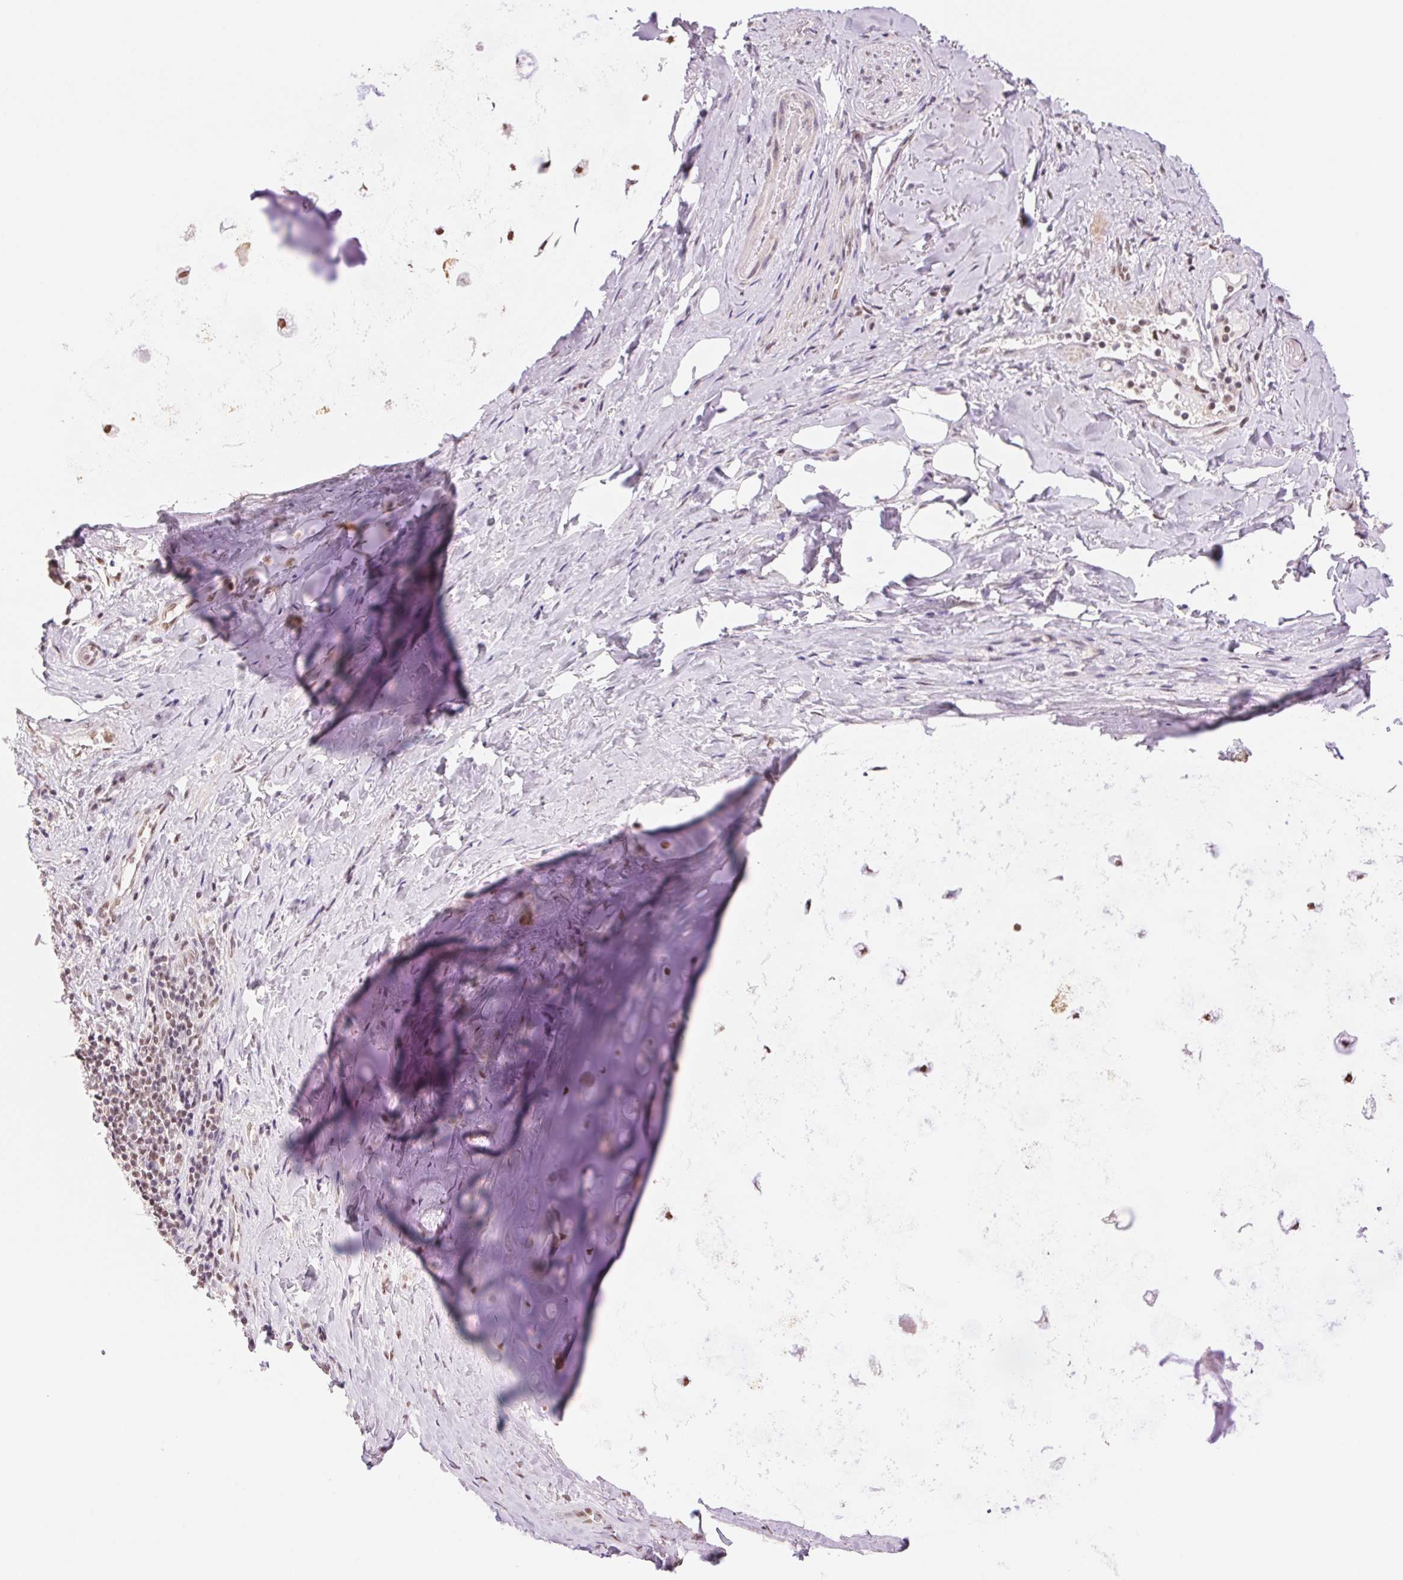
{"staining": {"intensity": "negative", "quantity": "none", "location": "none"}, "tissue": "soft tissue", "cell_type": "Chondrocytes", "image_type": "normal", "snomed": [{"axis": "morphology", "description": "Normal tissue, NOS"}, {"axis": "topography", "description": "Cartilage tissue"}, {"axis": "topography", "description": "Bronchus"}], "caption": "Immunohistochemistry (IHC) of normal soft tissue reveals no positivity in chondrocytes.", "gene": "RPRD1B", "patient": {"sex": "male", "age": 64}}